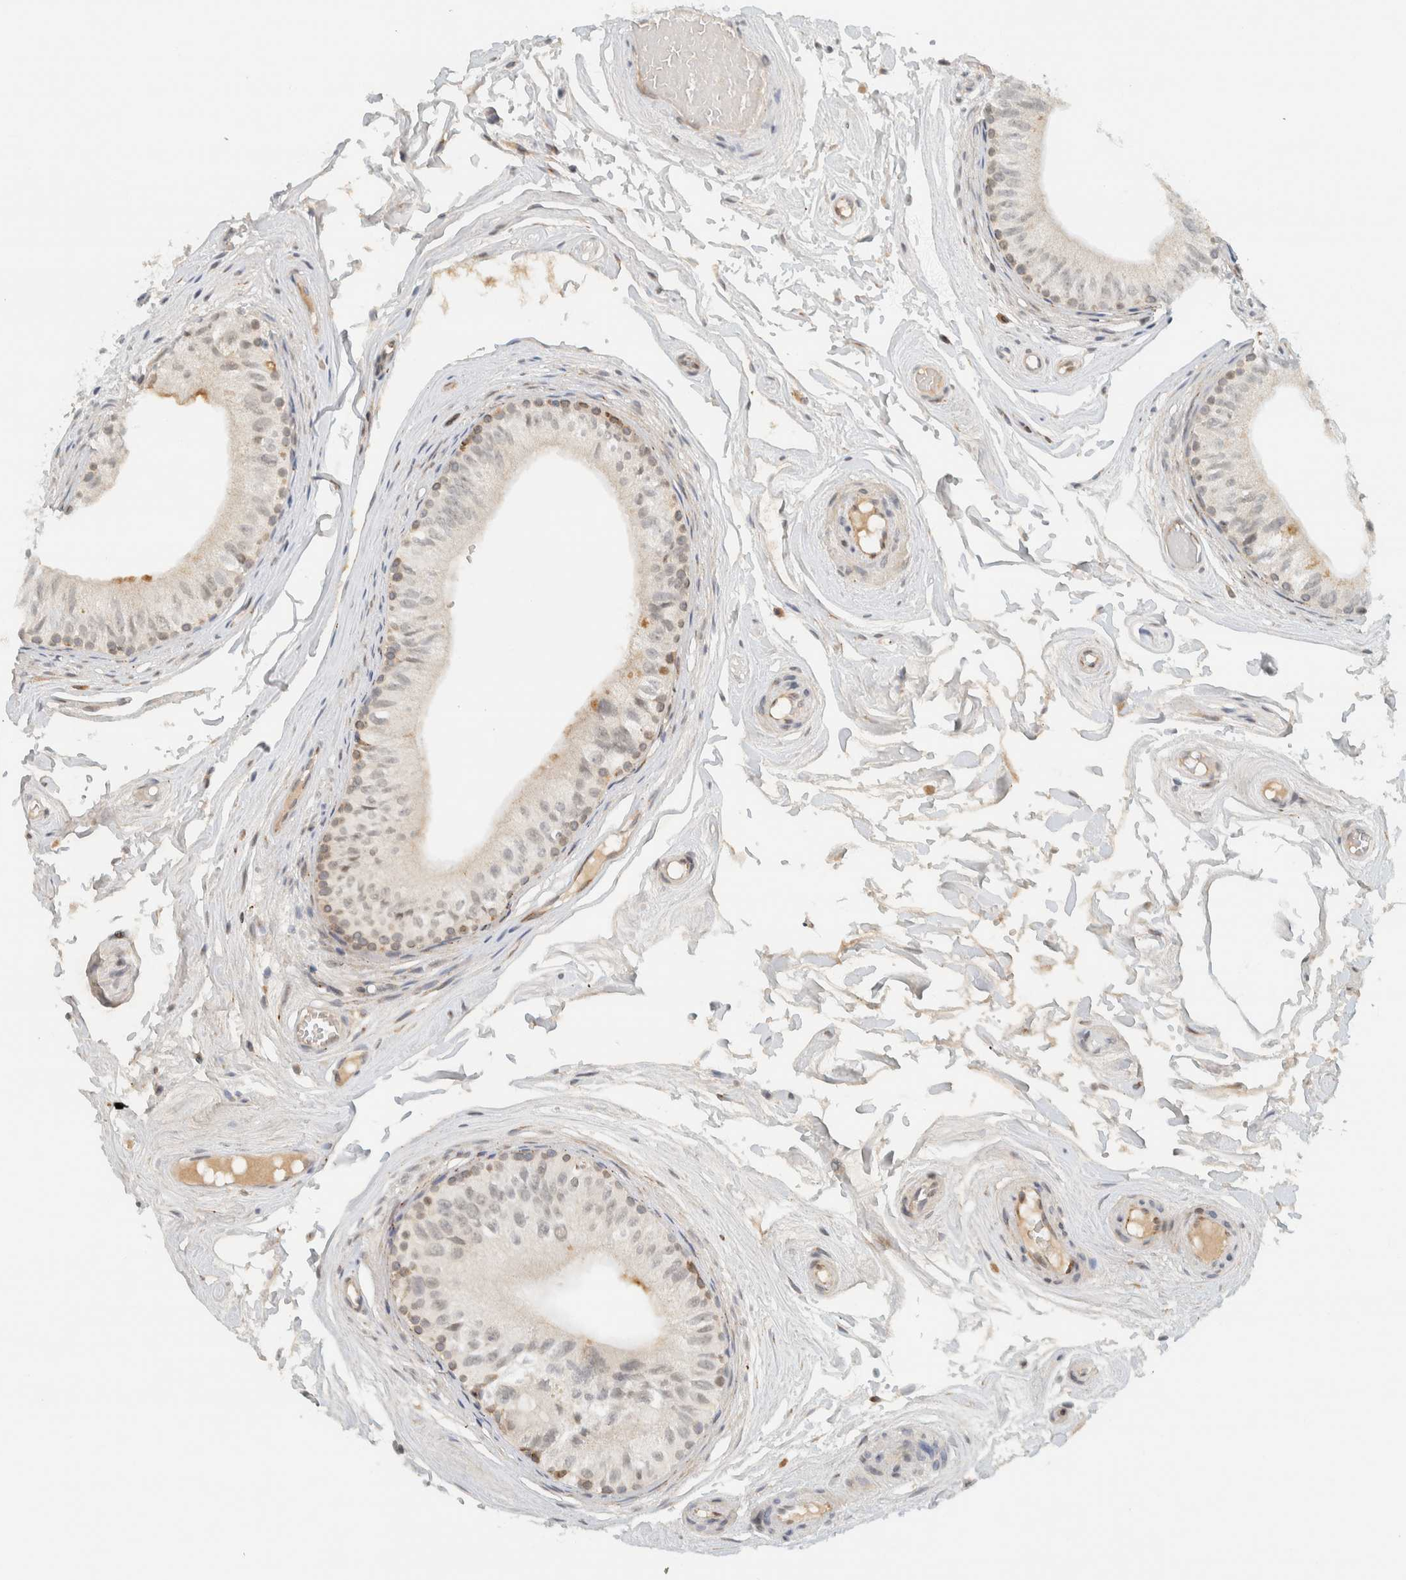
{"staining": {"intensity": "moderate", "quantity": "<25%", "location": "cytoplasmic/membranous"}, "tissue": "epididymis", "cell_type": "Glandular cells", "image_type": "normal", "snomed": [{"axis": "morphology", "description": "Normal tissue, NOS"}, {"axis": "topography", "description": "Epididymis"}], "caption": "The photomicrograph displays staining of normal epididymis, revealing moderate cytoplasmic/membranous protein expression (brown color) within glandular cells.", "gene": "ITPRID1", "patient": {"sex": "male", "age": 79}}